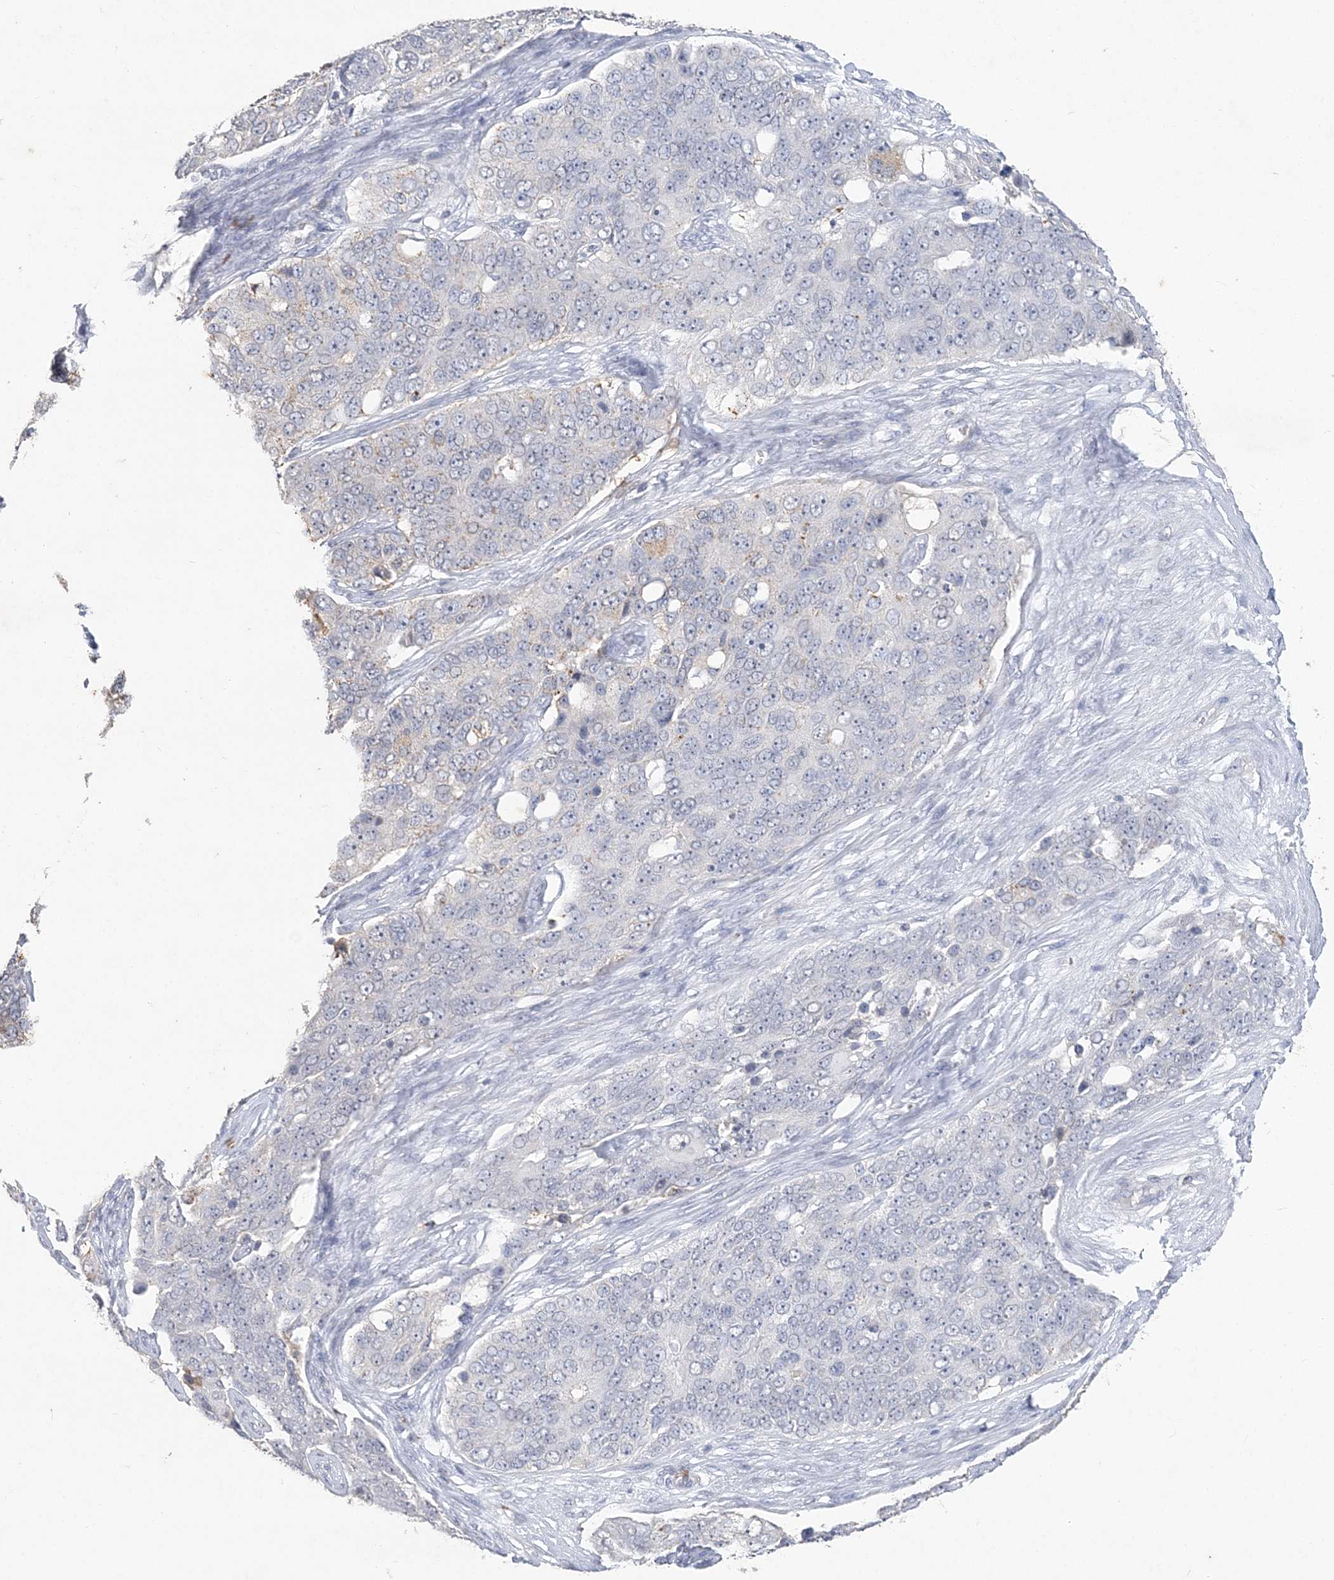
{"staining": {"intensity": "weak", "quantity": "<25%", "location": "cytoplasmic/membranous"}, "tissue": "ovarian cancer", "cell_type": "Tumor cells", "image_type": "cancer", "snomed": [{"axis": "morphology", "description": "Carcinoma, endometroid"}, {"axis": "topography", "description": "Ovary"}], "caption": "Tumor cells show no significant protein expression in endometroid carcinoma (ovarian).", "gene": "PDCD1", "patient": {"sex": "female", "age": 51}}